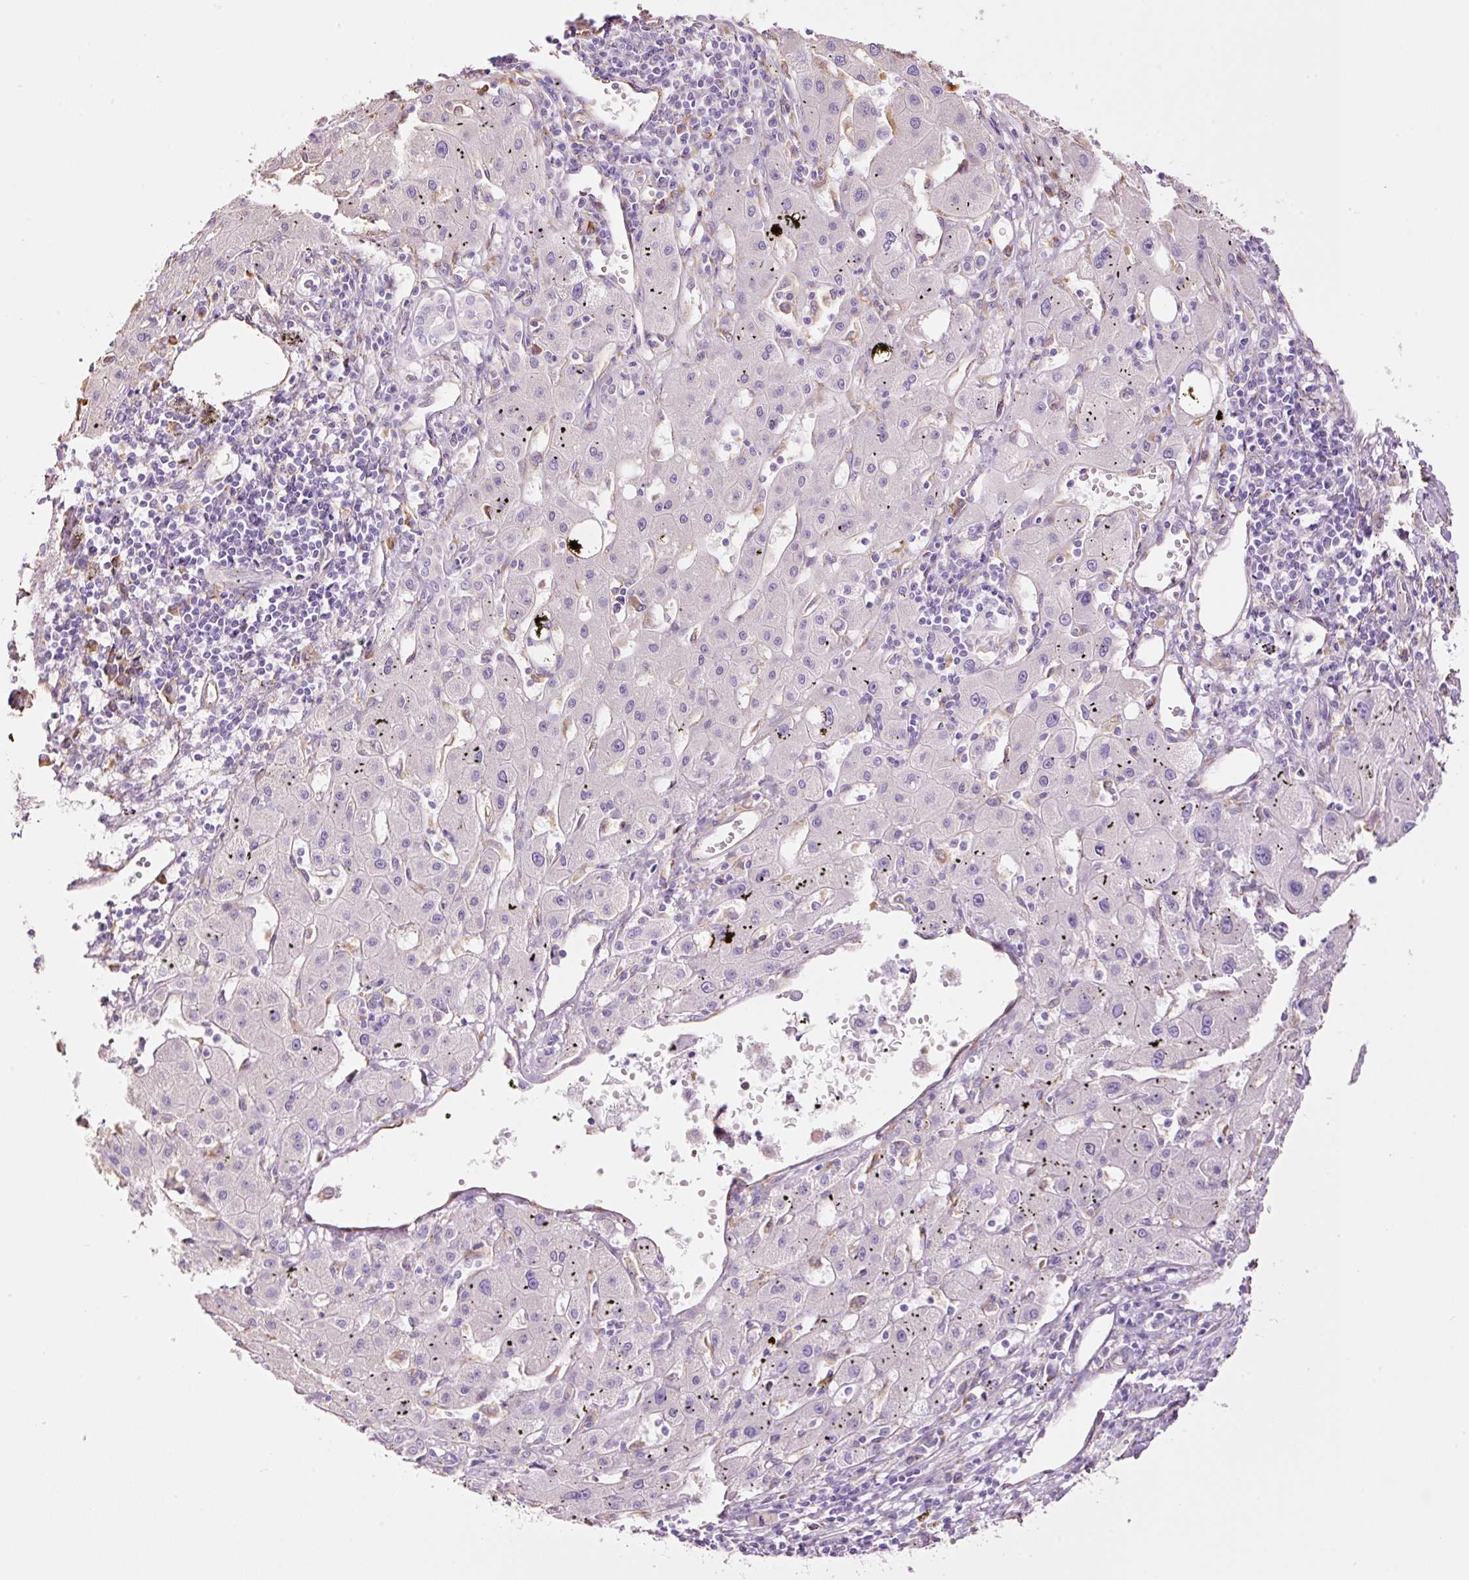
{"staining": {"intensity": "negative", "quantity": "none", "location": "none"}, "tissue": "liver cancer", "cell_type": "Tumor cells", "image_type": "cancer", "snomed": [{"axis": "morphology", "description": "Carcinoma, Hepatocellular, NOS"}, {"axis": "topography", "description": "Liver"}], "caption": "The micrograph shows no staining of tumor cells in liver cancer.", "gene": "GCG", "patient": {"sex": "male", "age": 72}}